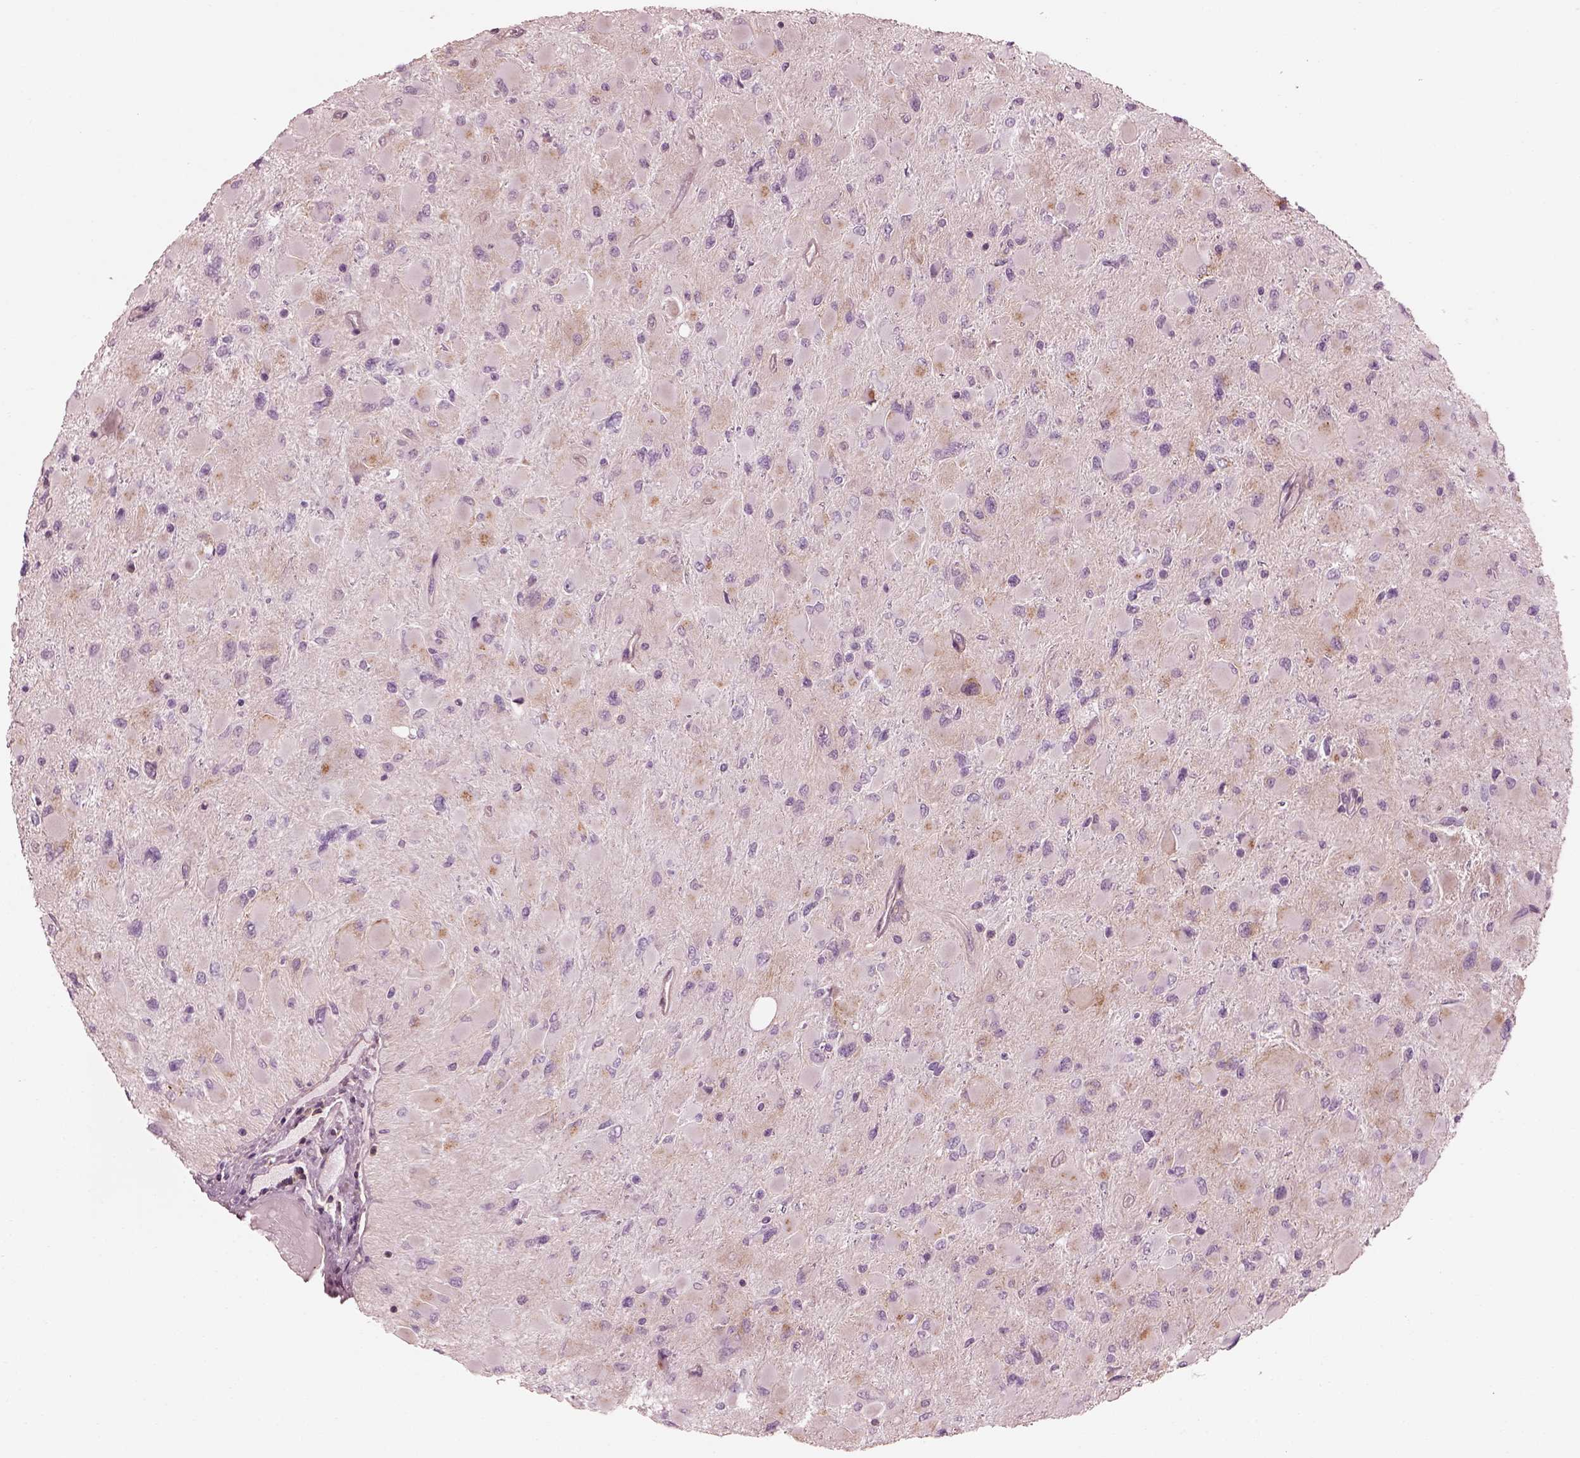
{"staining": {"intensity": "negative", "quantity": "none", "location": "none"}, "tissue": "glioma", "cell_type": "Tumor cells", "image_type": "cancer", "snomed": [{"axis": "morphology", "description": "Glioma, malignant, High grade"}, {"axis": "topography", "description": "Cerebral cortex"}], "caption": "Micrograph shows no protein positivity in tumor cells of malignant glioma (high-grade) tissue. (DAB IHC with hematoxylin counter stain).", "gene": "ELAPOR1", "patient": {"sex": "female", "age": 36}}